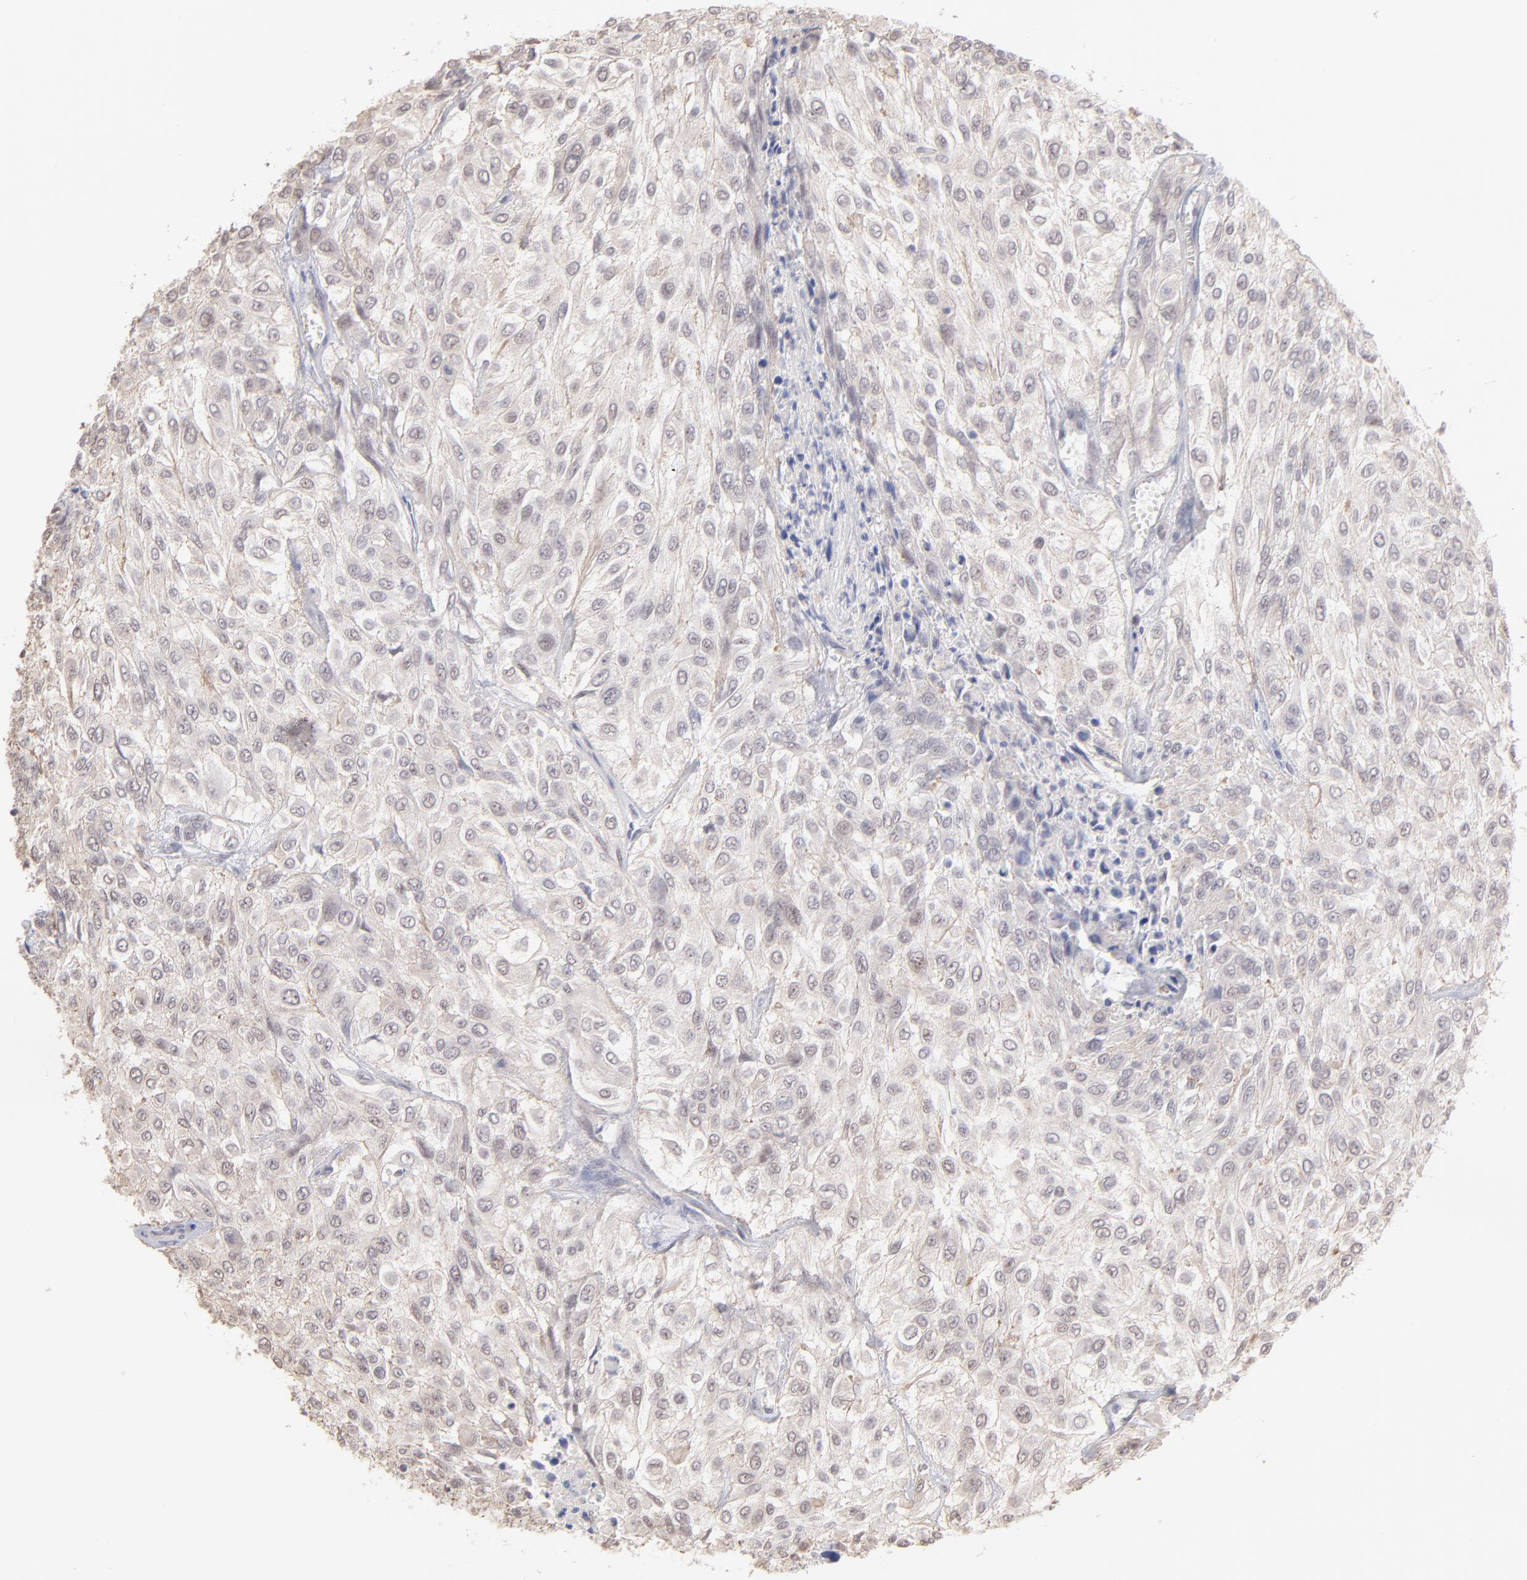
{"staining": {"intensity": "weak", "quantity": "25%-75%", "location": "nuclear"}, "tissue": "urothelial cancer", "cell_type": "Tumor cells", "image_type": "cancer", "snomed": [{"axis": "morphology", "description": "Urothelial carcinoma, High grade"}, {"axis": "topography", "description": "Urinary bladder"}], "caption": "Urothelial carcinoma (high-grade) was stained to show a protein in brown. There is low levels of weak nuclear positivity in about 25%-75% of tumor cells.", "gene": "OAS1", "patient": {"sex": "male", "age": 57}}